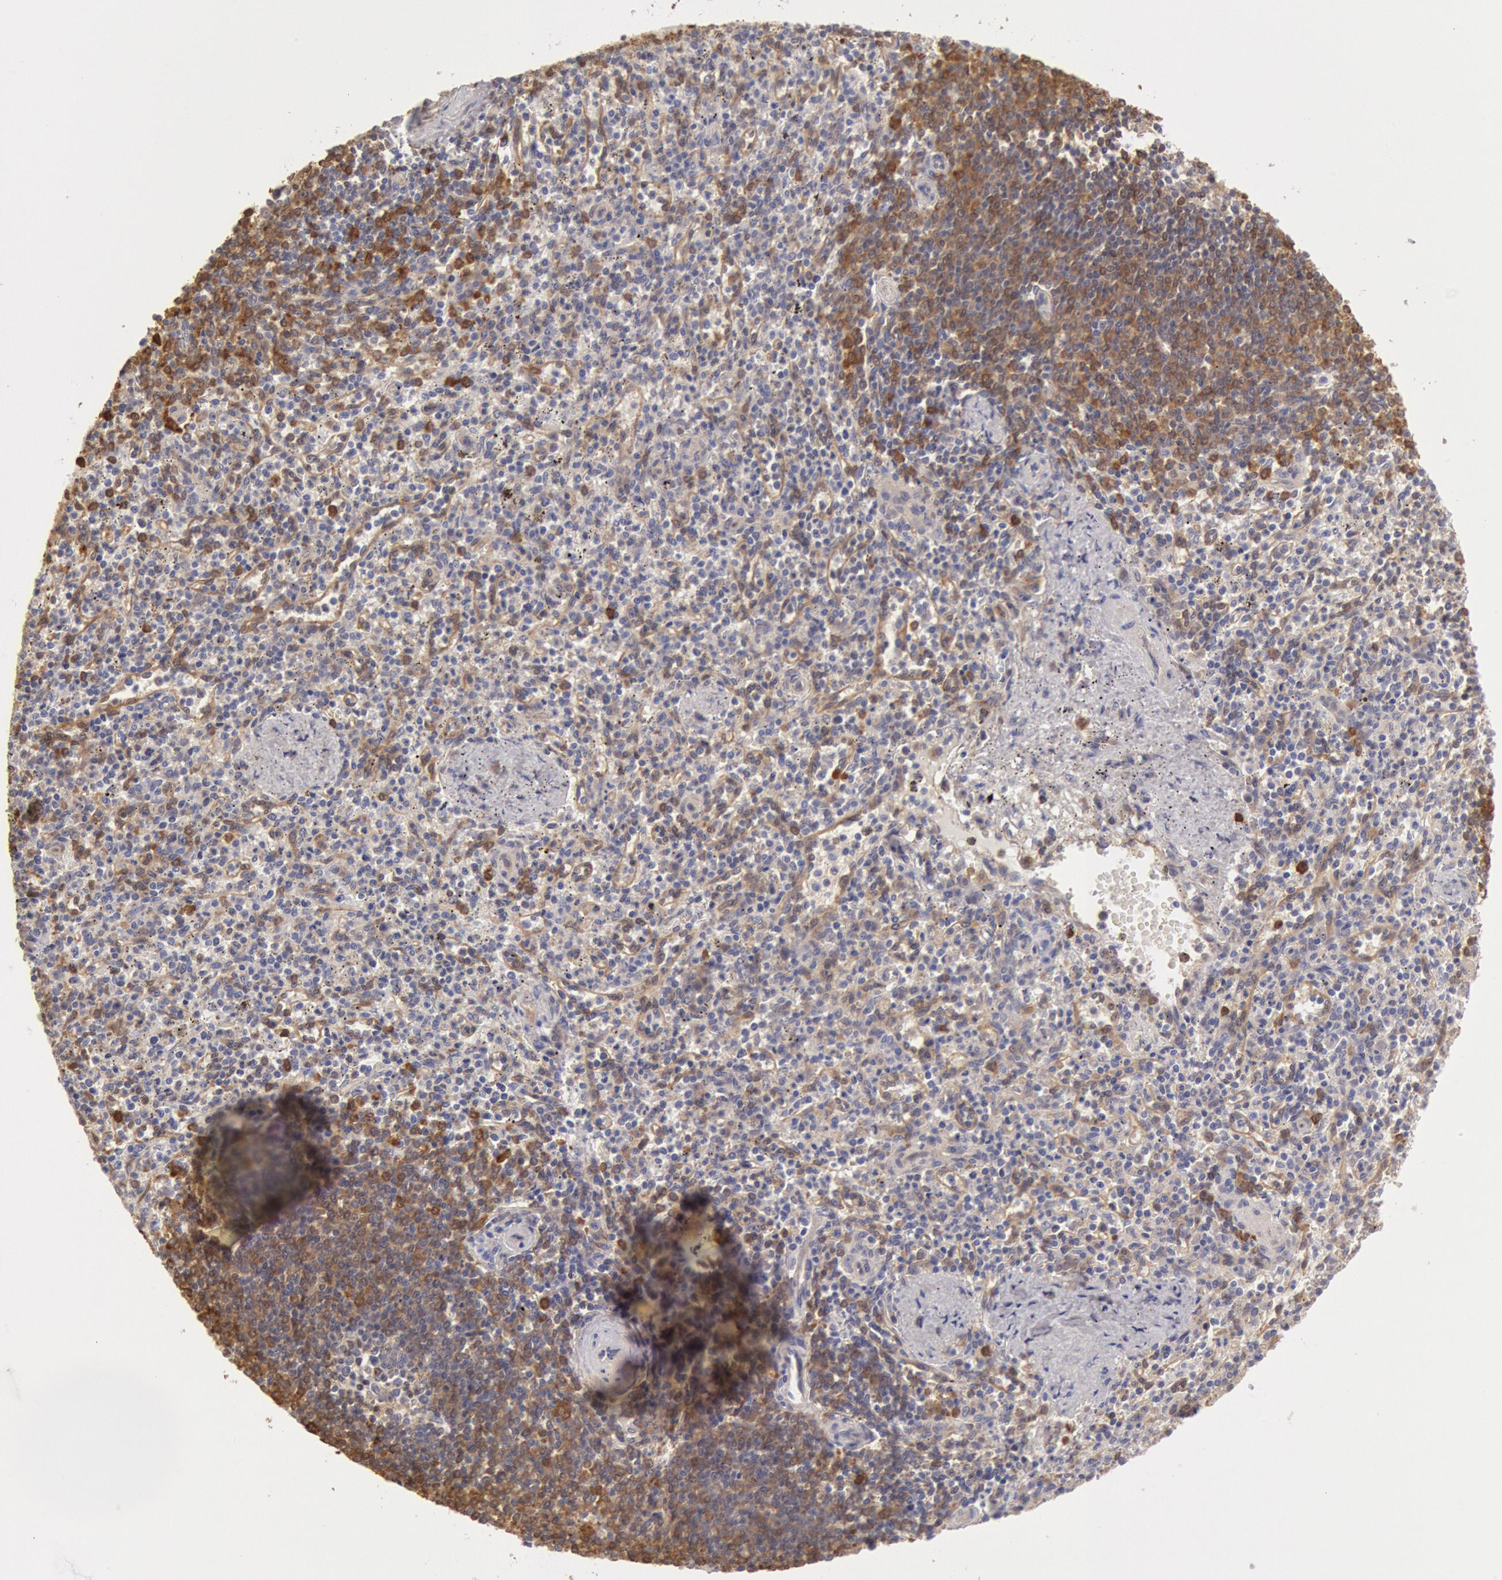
{"staining": {"intensity": "strong", "quantity": "<25%", "location": "cytoplasmic/membranous,nuclear"}, "tissue": "spleen", "cell_type": "Cells in red pulp", "image_type": "normal", "snomed": [{"axis": "morphology", "description": "Normal tissue, NOS"}, {"axis": "topography", "description": "Spleen"}], "caption": "IHC micrograph of unremarkable spleen: human spleen stained using immunohistochemistry shows medium levels of strong protein expression localized specifically in the cytoplasmic/membranous,nuclear of cells in red pulp, appearing as a cytoplasmic/membranous,nuclear brown color.", "gene": "CCDC50", "patient": {"sex": "male", "age": 72}}